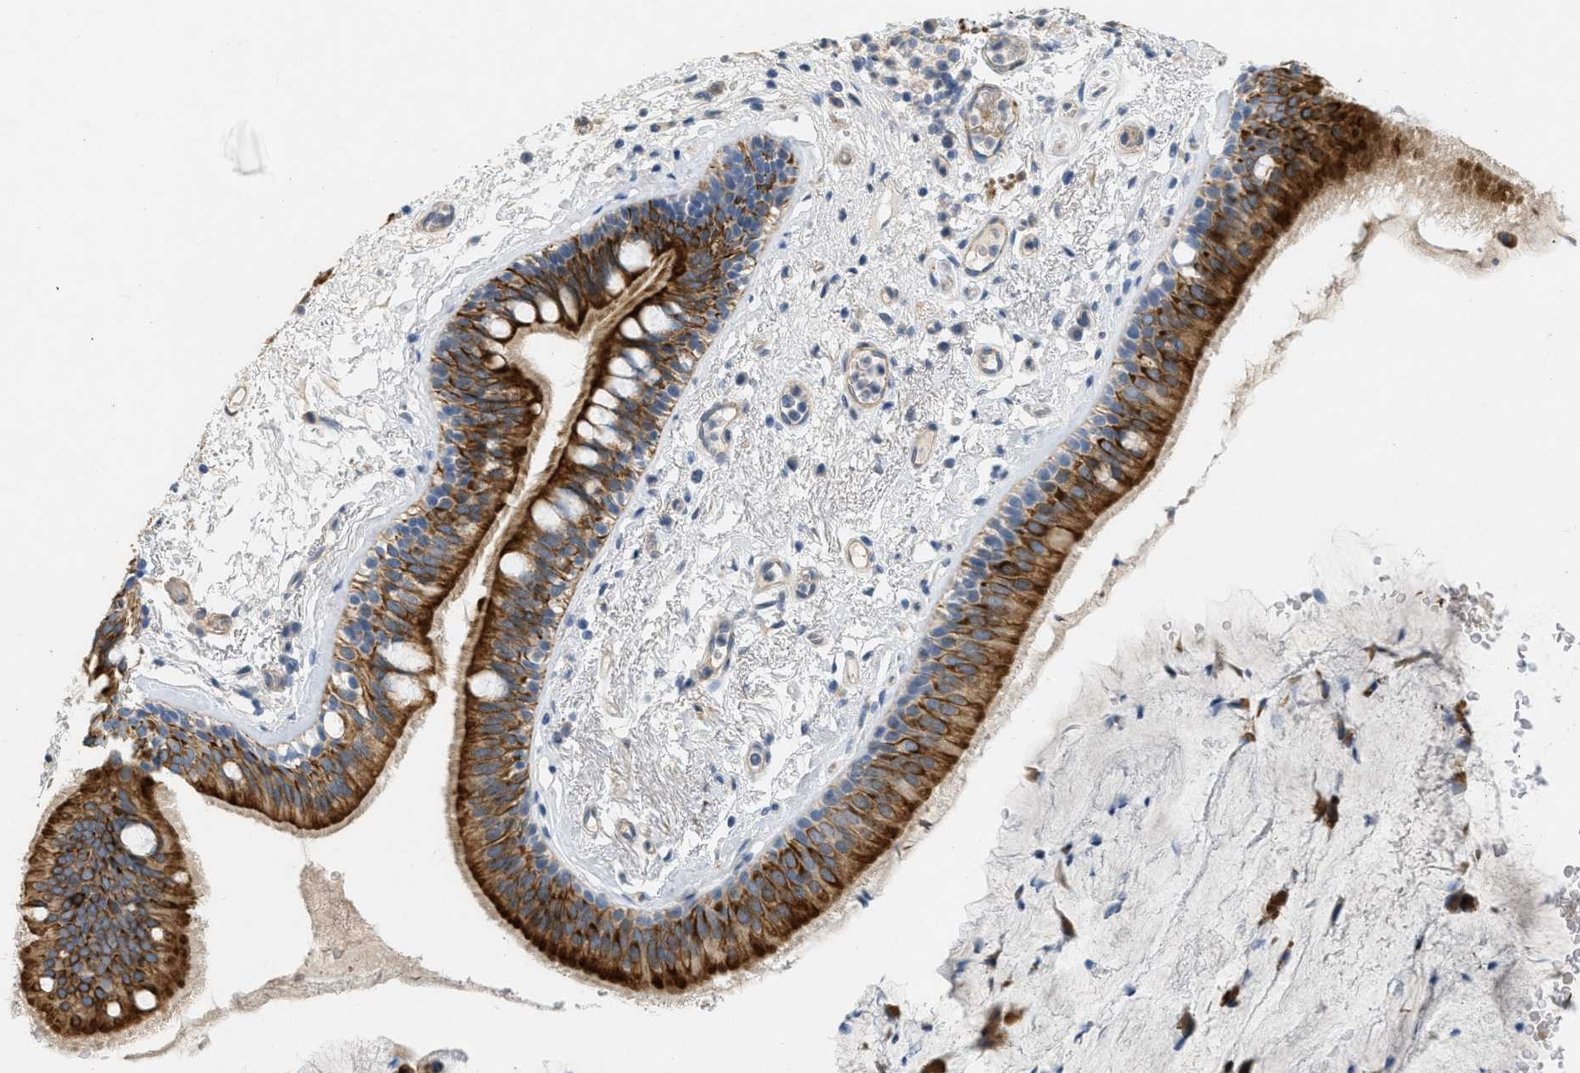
{"staining": {"intensity": "strong", "quantity": ">75%", "location": "cytoplasmic/membranous"}, "tissue": "bronchus", "cell_type": "Respiratory epithelial cells", "image_type": "normal", "snomed": [{"axis": "morphology", "description": "Normal tissue, NOS"}, {"axis": "topography", "description": "Cartilage tissue"}], "caption": "Brown immunohistochemical staining in benign bronchus demonstrates strong cytoplasmic/membranous expression in about >75% of respiratory epithelial cells. (DAB IHC with brightfield microscopy, high magnification).", "gene": "MRS2", "patient": {"sex": "female", "age": 63}}